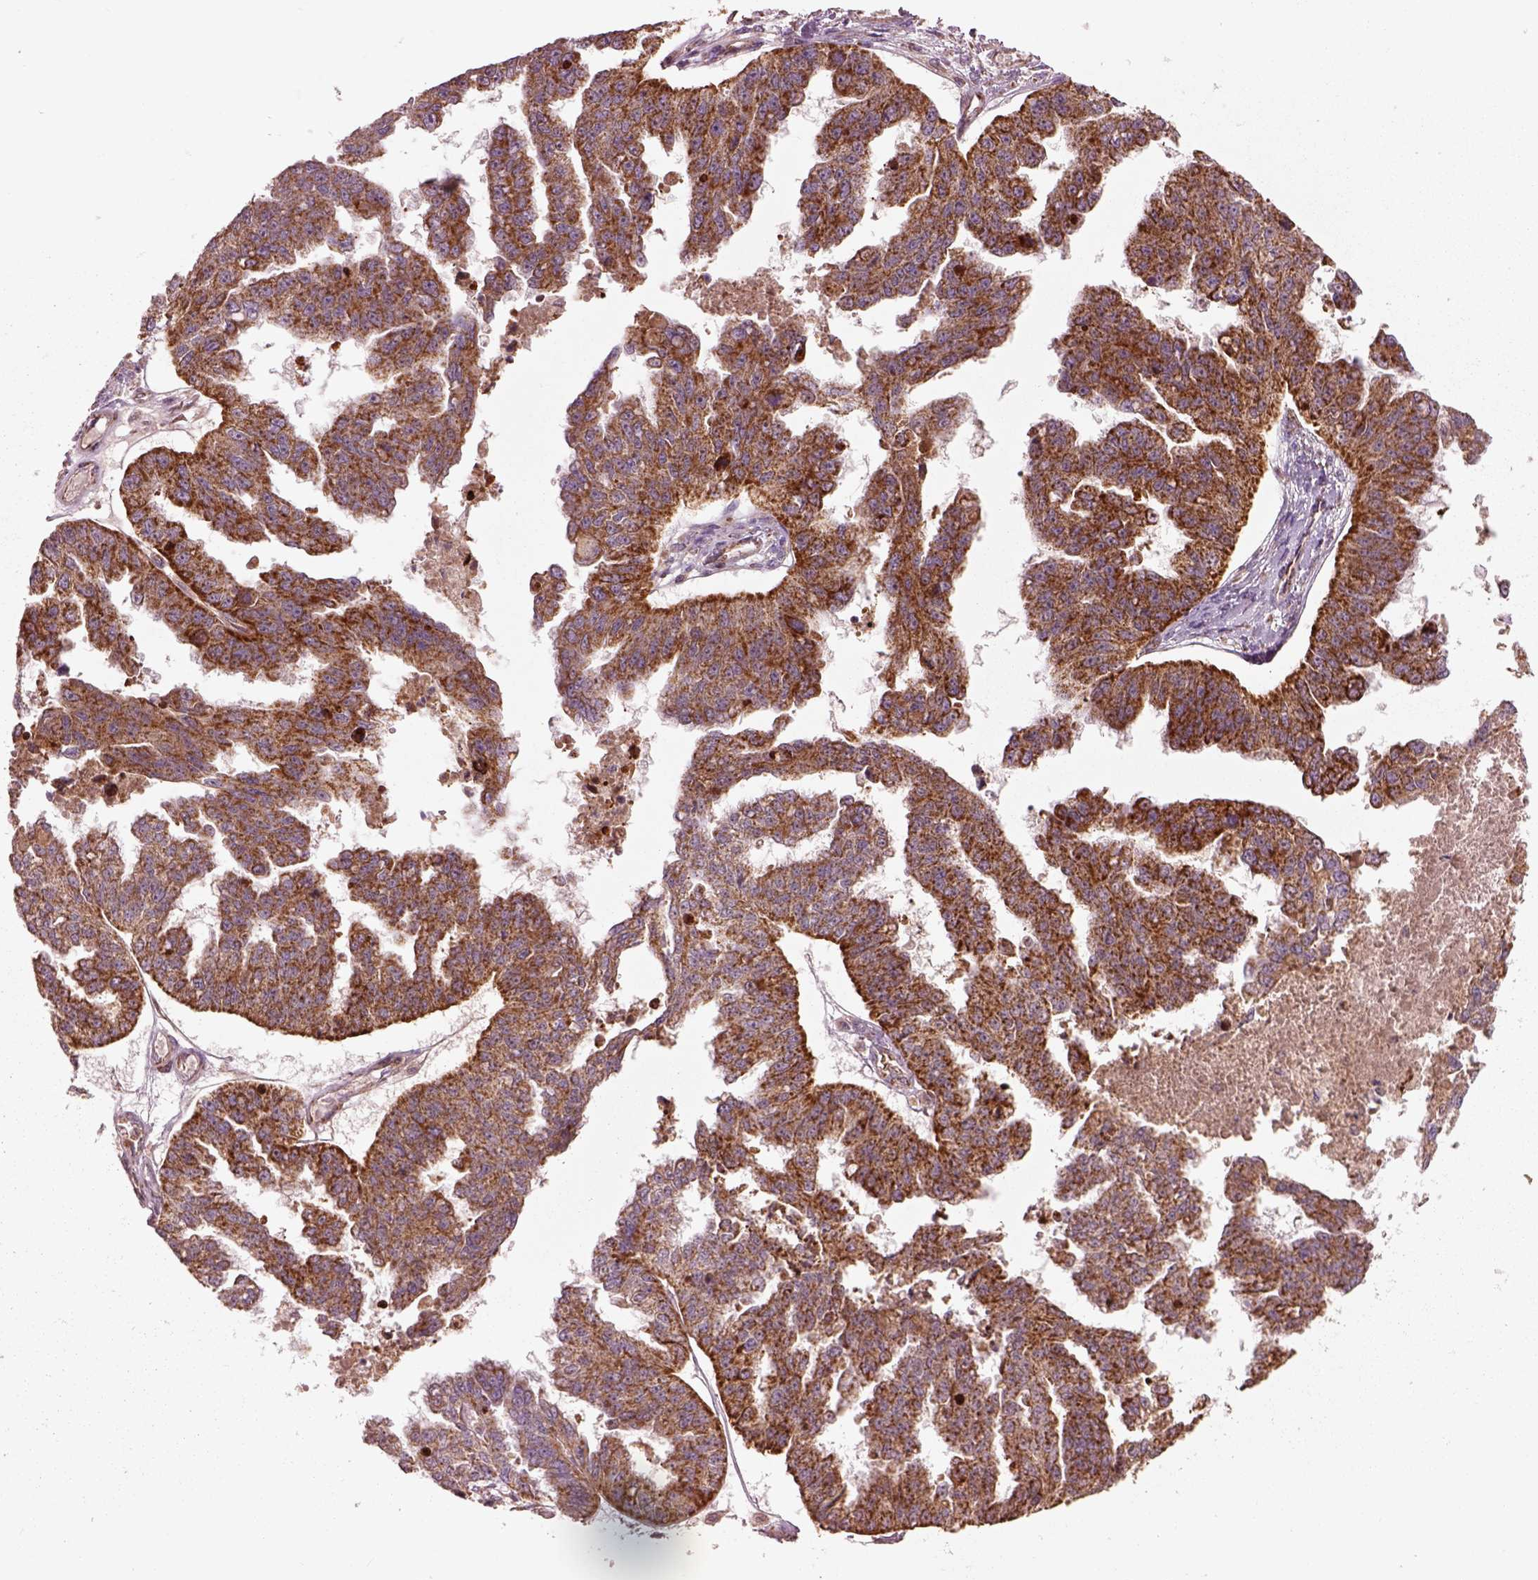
{"staining": {"intensity": "moderate", "quantity": ">75%", "location": "cytoplasmic/membranous"}, "tissue": "ovarian cancer", "cell_type": "Tumor cells", "image_type": "cancer", "snomed": [{"axis": "morphology", "description": "Cystadenocarcinoma, serous, NOS"}, {"axis": "topography", "description": "Ovary"}], "caption": "High-magnification brightfield microscopy of ovarian serous cystadenocarcinoma stained with DAB (3,3'-diaminobenzidine) (brown) and counterstained with hematoxylin (blue). tumor cells exhibit moderate cytoplasmic/membranous staining is appreciated in about>75% of cells.", "gene": "SLC25A5", "patient": {"sex": "female", "age": 58}}